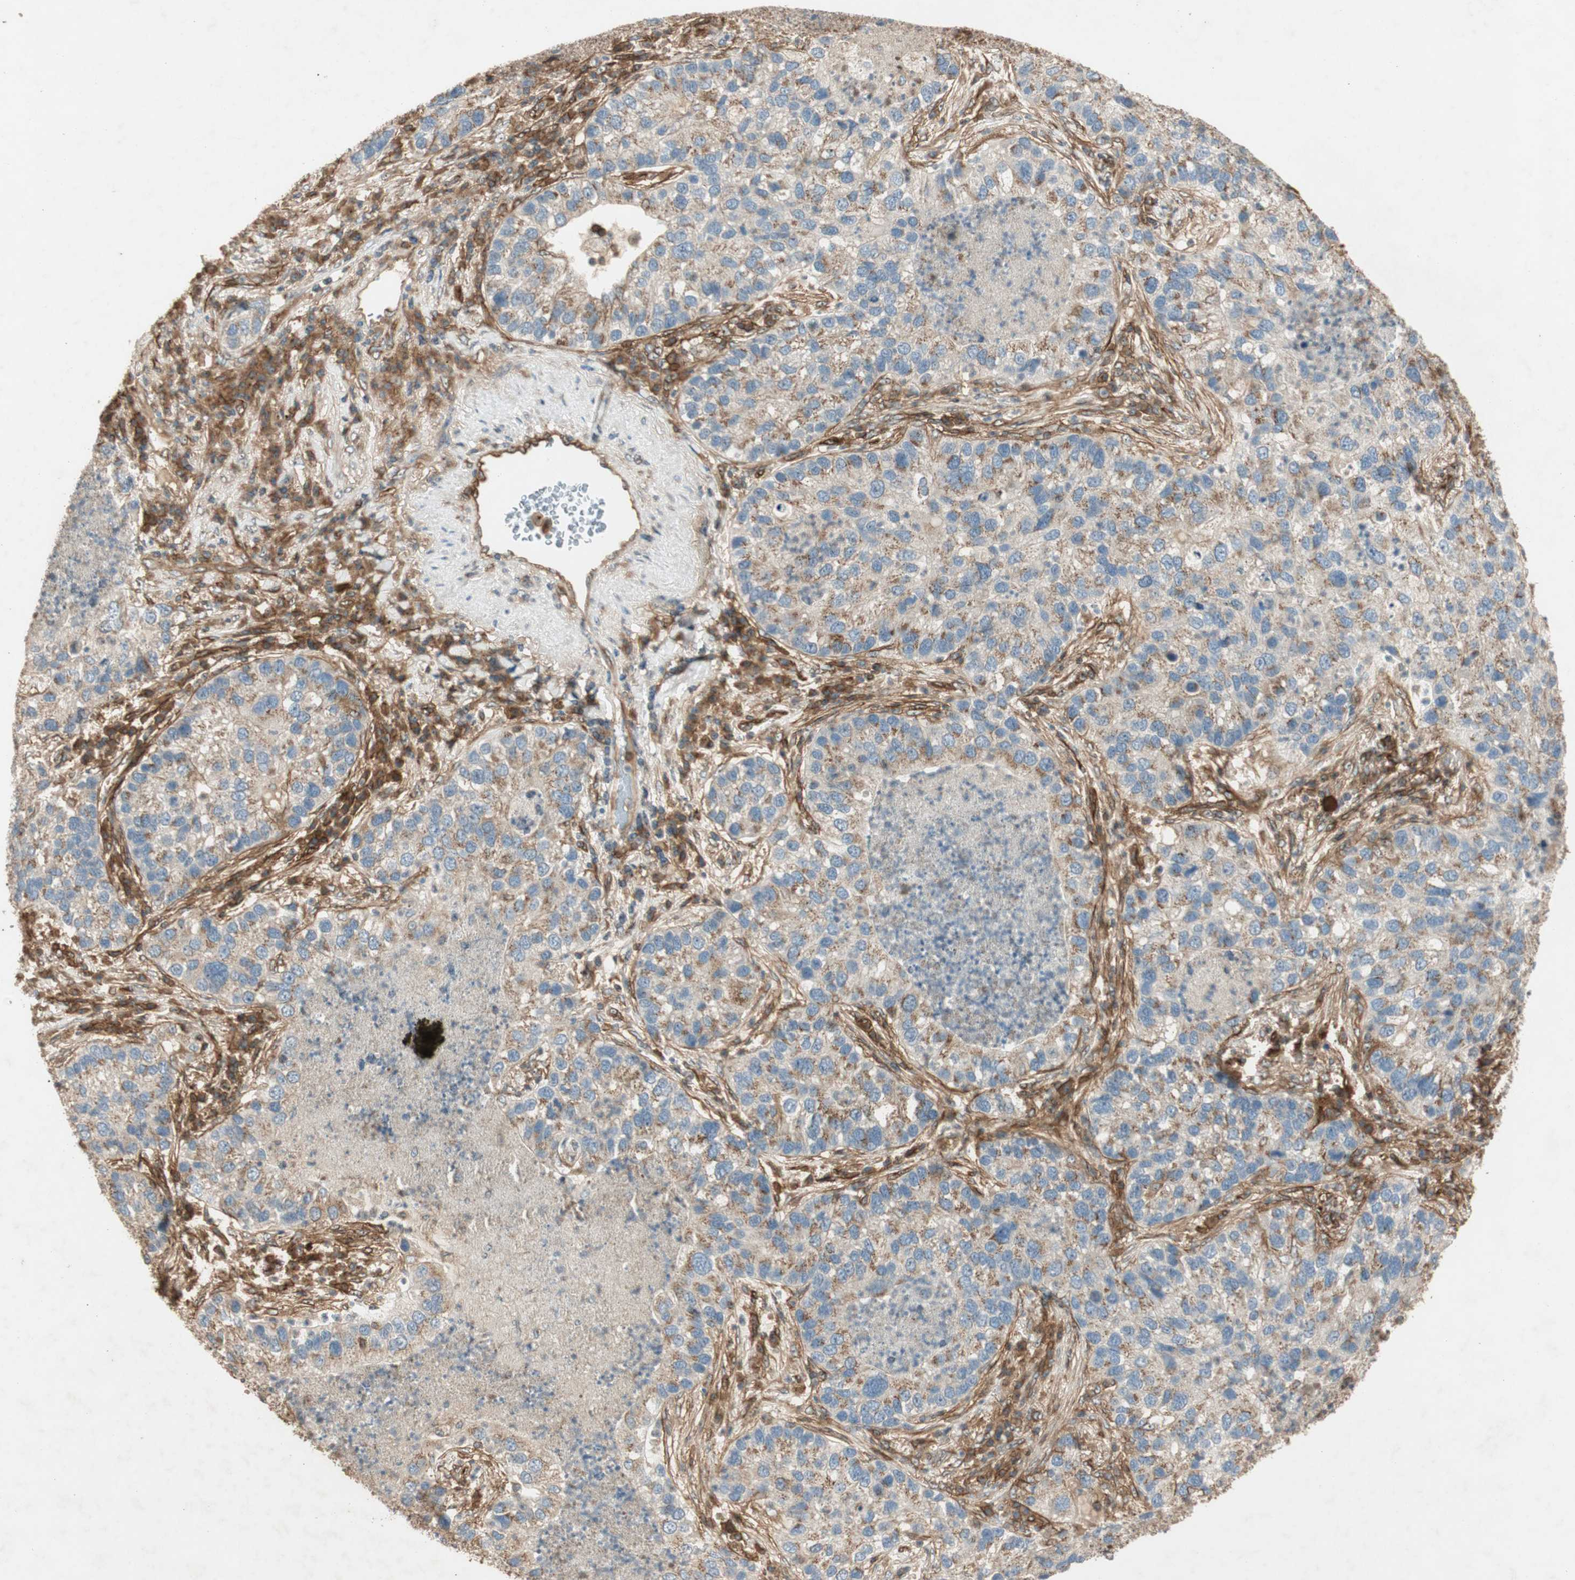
{"staining": {"intensity": "weak", "quantity": "25%-75%", "location": "cytoplasmic/membranous"}, "tissue": "lung cancer", "cell_type": "Tumor cells", "image_type": "cancer", "snomed": [{"axis": "morphology", "description": "Normal tissue, NOS"}, {"axis": "morphology", "description": "Adenocarcinoma, NOS"}, {"axis": "topography", "description": "Bronchus"}, {"axis": "topography", "description": "Lung"}], "caption": "Immunohistochemical staining of adenocarcinoma (lung) demonstrates low levels of weak cytoplasmic/membranous protein staining in approximately 25%-75% of tumor cells. Nuclei are stained in blue.", "gene": "BTN3A3", "patient": {"sex": "male", "age": 54}}